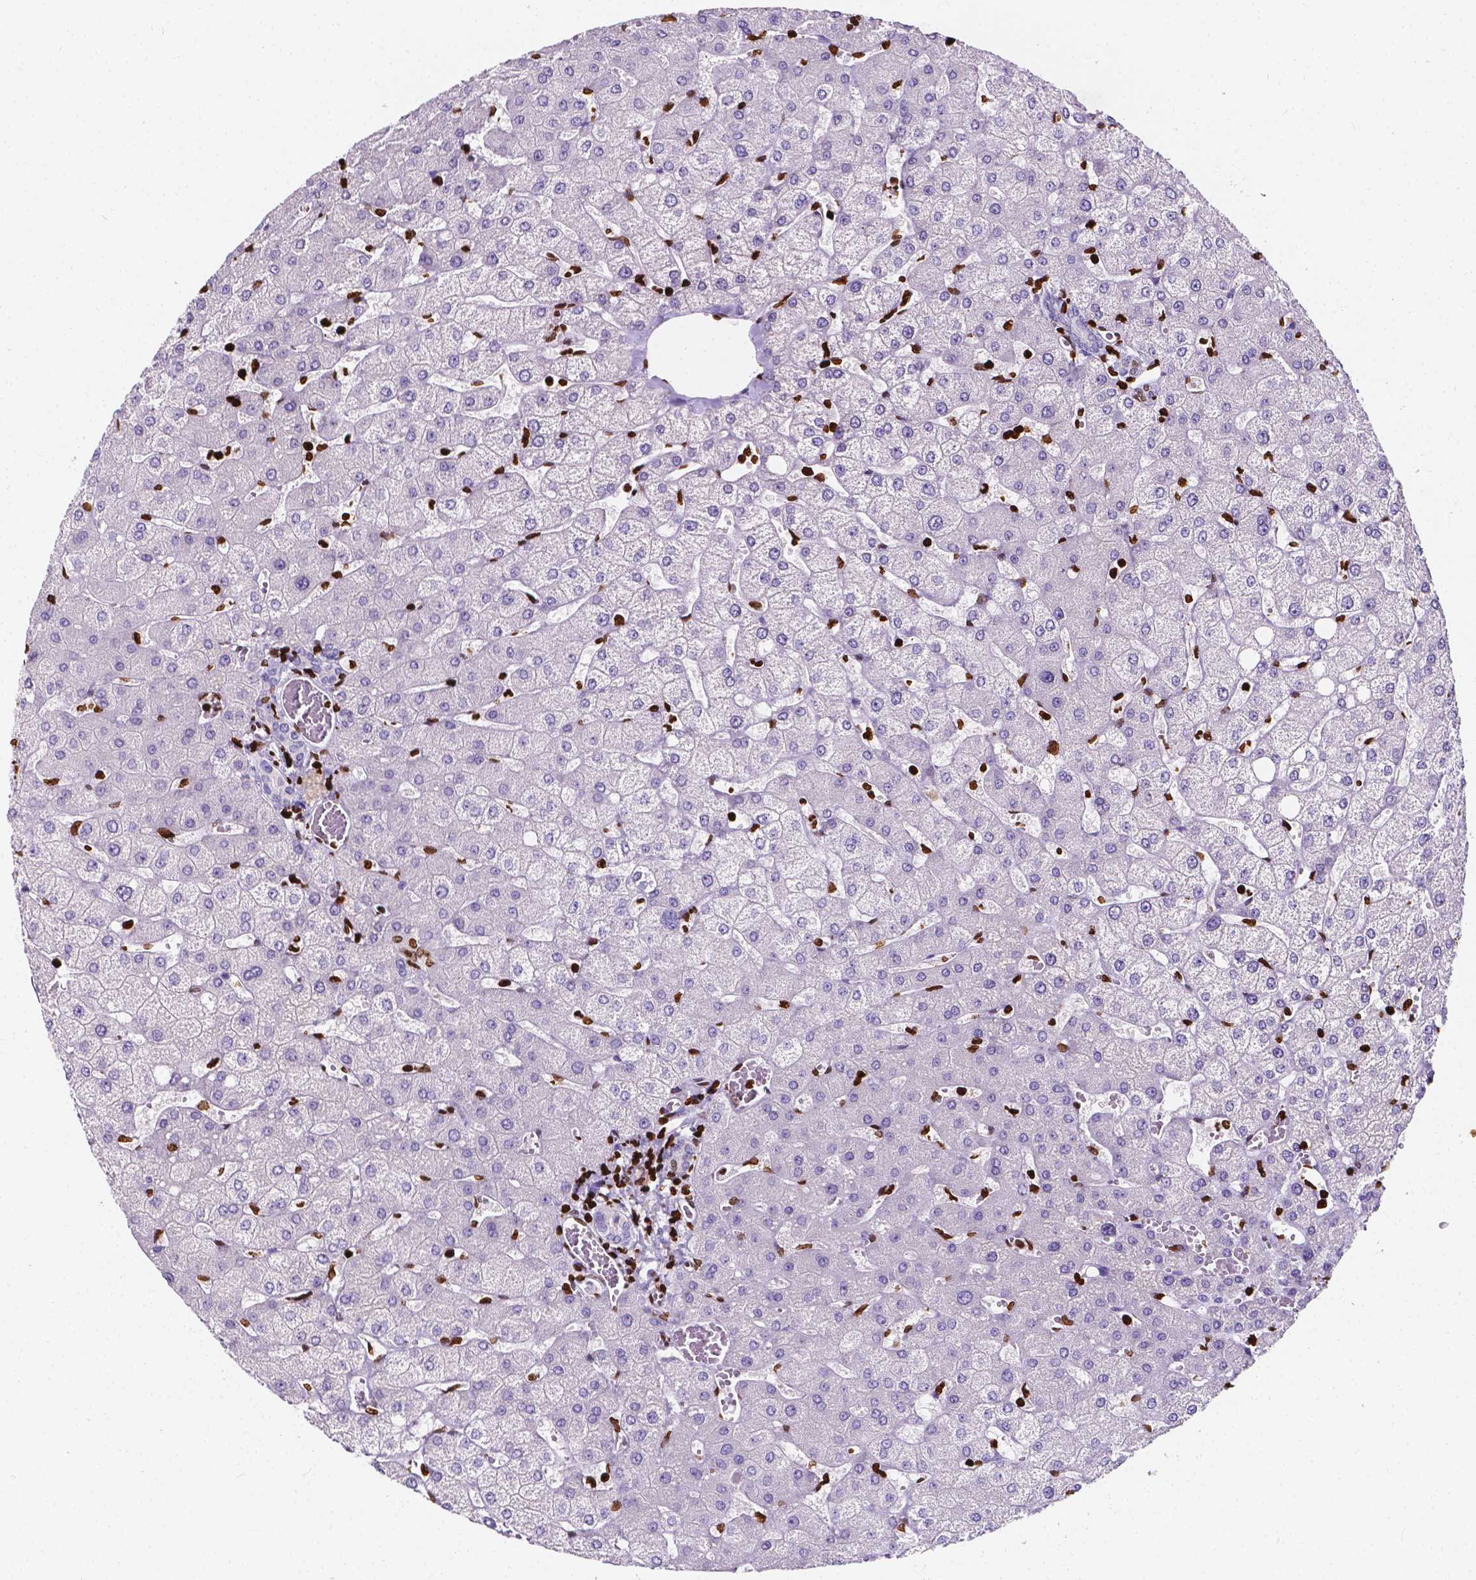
{"staining": {"intensity": "negative", "quantity": "none", "location": "none"}, "tissue": "liver", "cell_type": "Cholangiocytes", "image_type": "normal", "snomed": [{"axis": "morphology", "description": "Normal tissue, NOS"}, {"axis": "topography", "description": "Liver"}], "caption": "The immunohistochemistry photomicrograph has no significant staining in cholangiocytes of liver. The staining is performed using DAB brown chromogen with nuclei counter-stained in using hematoxylin.", "gene": "CBY3", "patient": {"sex": "female", "age": 54}}